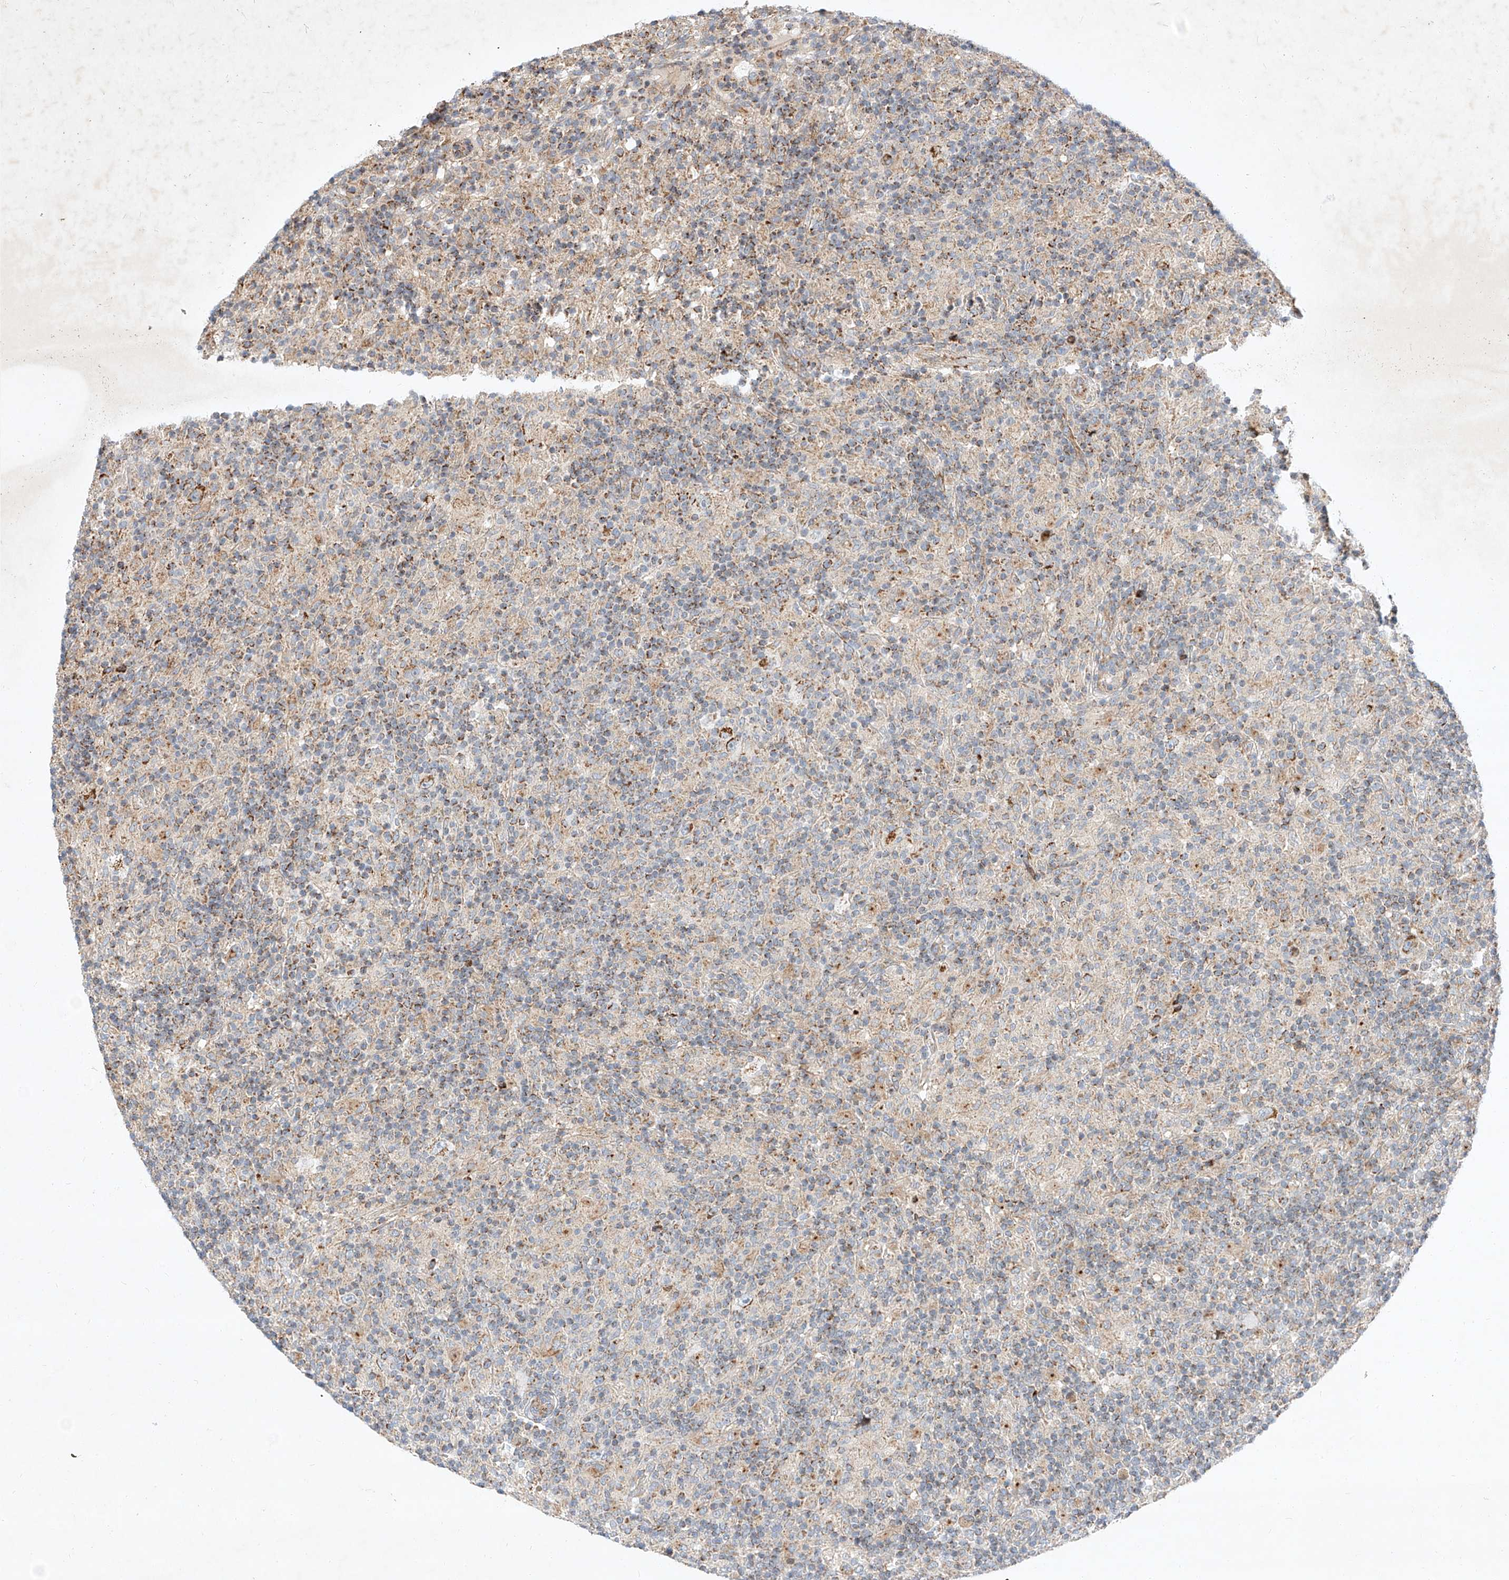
{"staining": {"intensity": "moderate", "quantity": ">75%", "location": "cytoplasmic/membranous"}, "tissue": "lymphoma", "cell_type": "Tumor cells", "image_type": "cancer", "snomed": [{"axis": "morphology", "description": "Hodgkin's disease, NOS"}, {"axis": "topography", "description": "Lymph node"}], "caption": "Hodgkin's disease was stained to show a protein in brown. There is medium levels of moderate cytoplasmic/membranous expression in approximately >75% of tumor cells.", "gene": "OSGEPL1", "patient": {"sex": "male", "age": 70}}